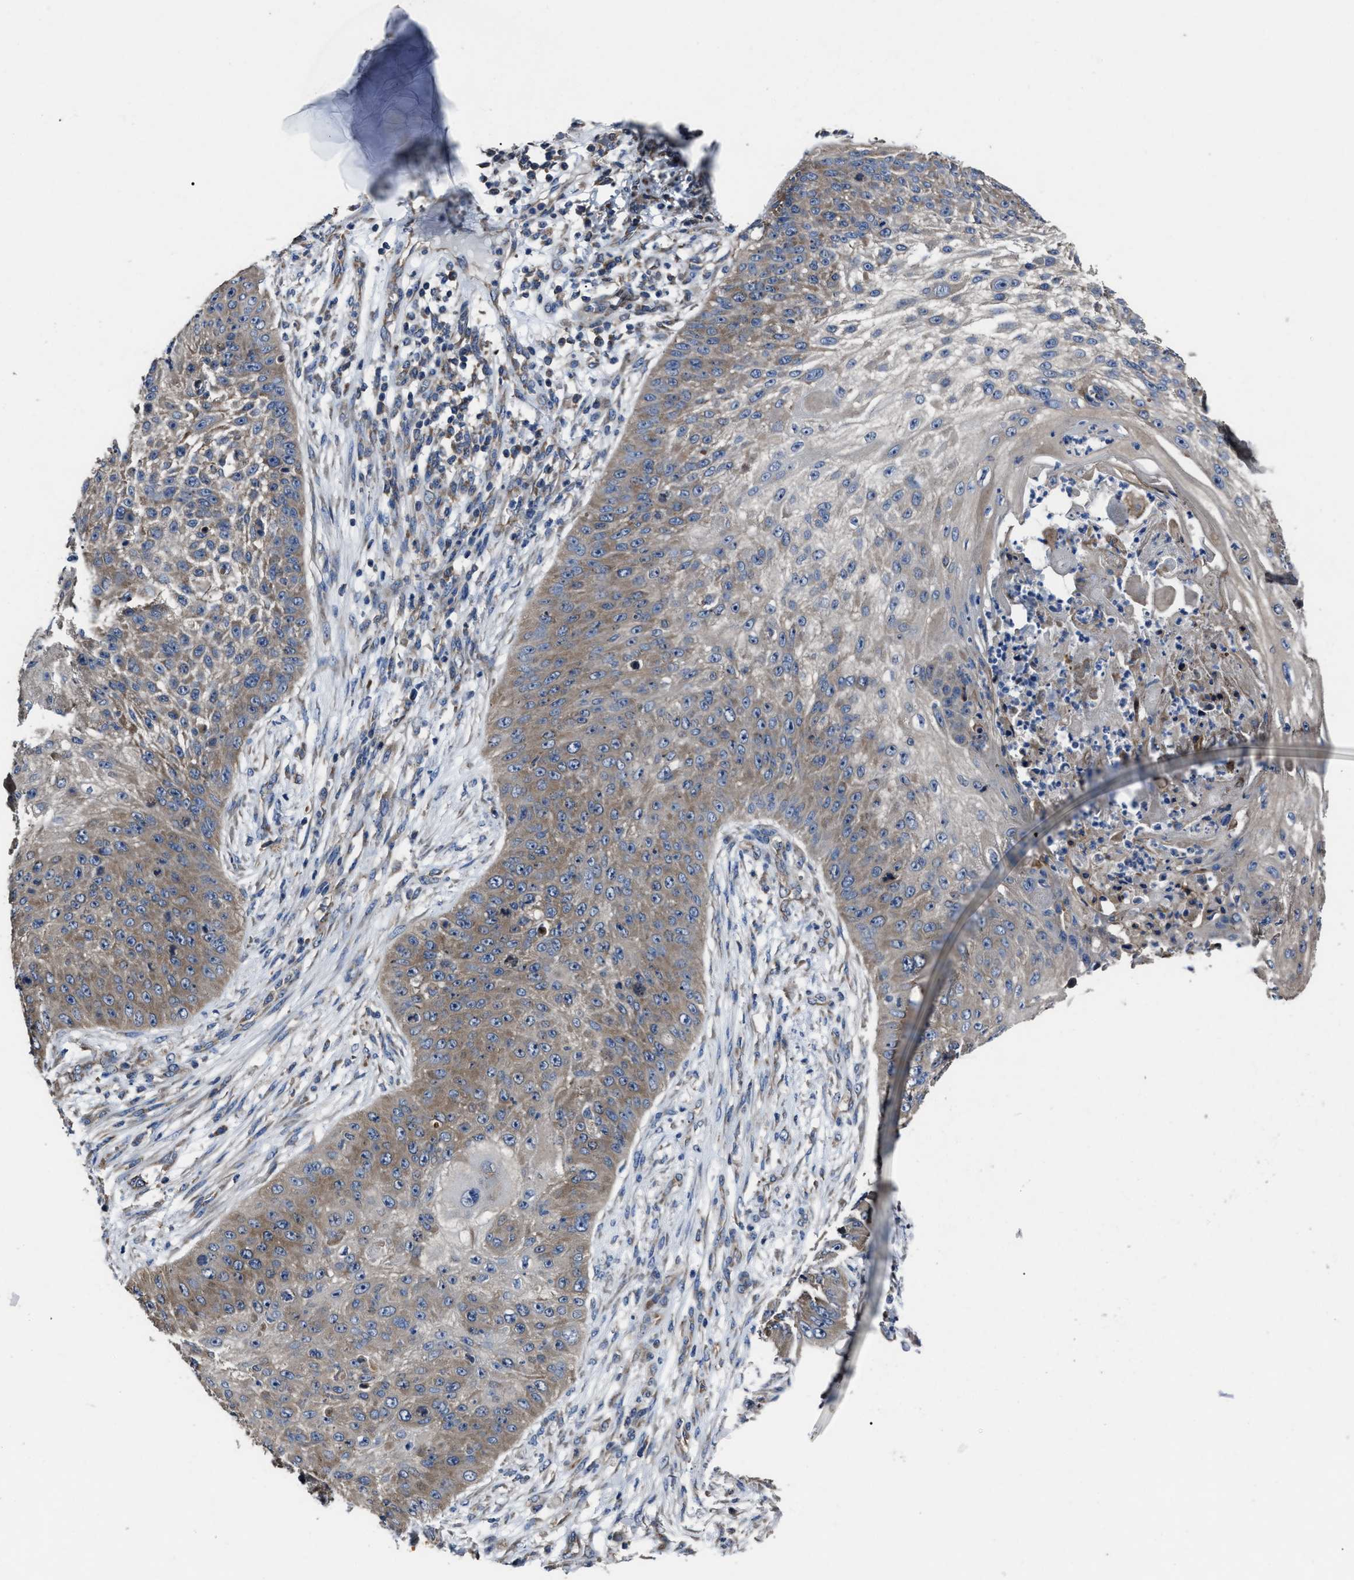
{"staining": {"intensity": "weak", "quantity": "25%-75%", "location": "cytoplasmic/membranous"}, "tissue": "skin cancer", "cell_type": "Tumor cells", "image_type": "cancer", "snomed": [{"axis": "morphology", "description": "Squamous cell carcinoma, NOS"}, {"axis": "topography", "description": "Skin"}], "caption": "Skin cancer (squamous cell carcinoma) stained with immunohistochemistry reveals weak cytoplasmic/membranous expression in about 25%-75% of tumor cells. (brown staining indicates protein expression, while blue staining denotes nuclei).", "gene": "UPF1", "patient": {"sex": "female", "age": 80}}